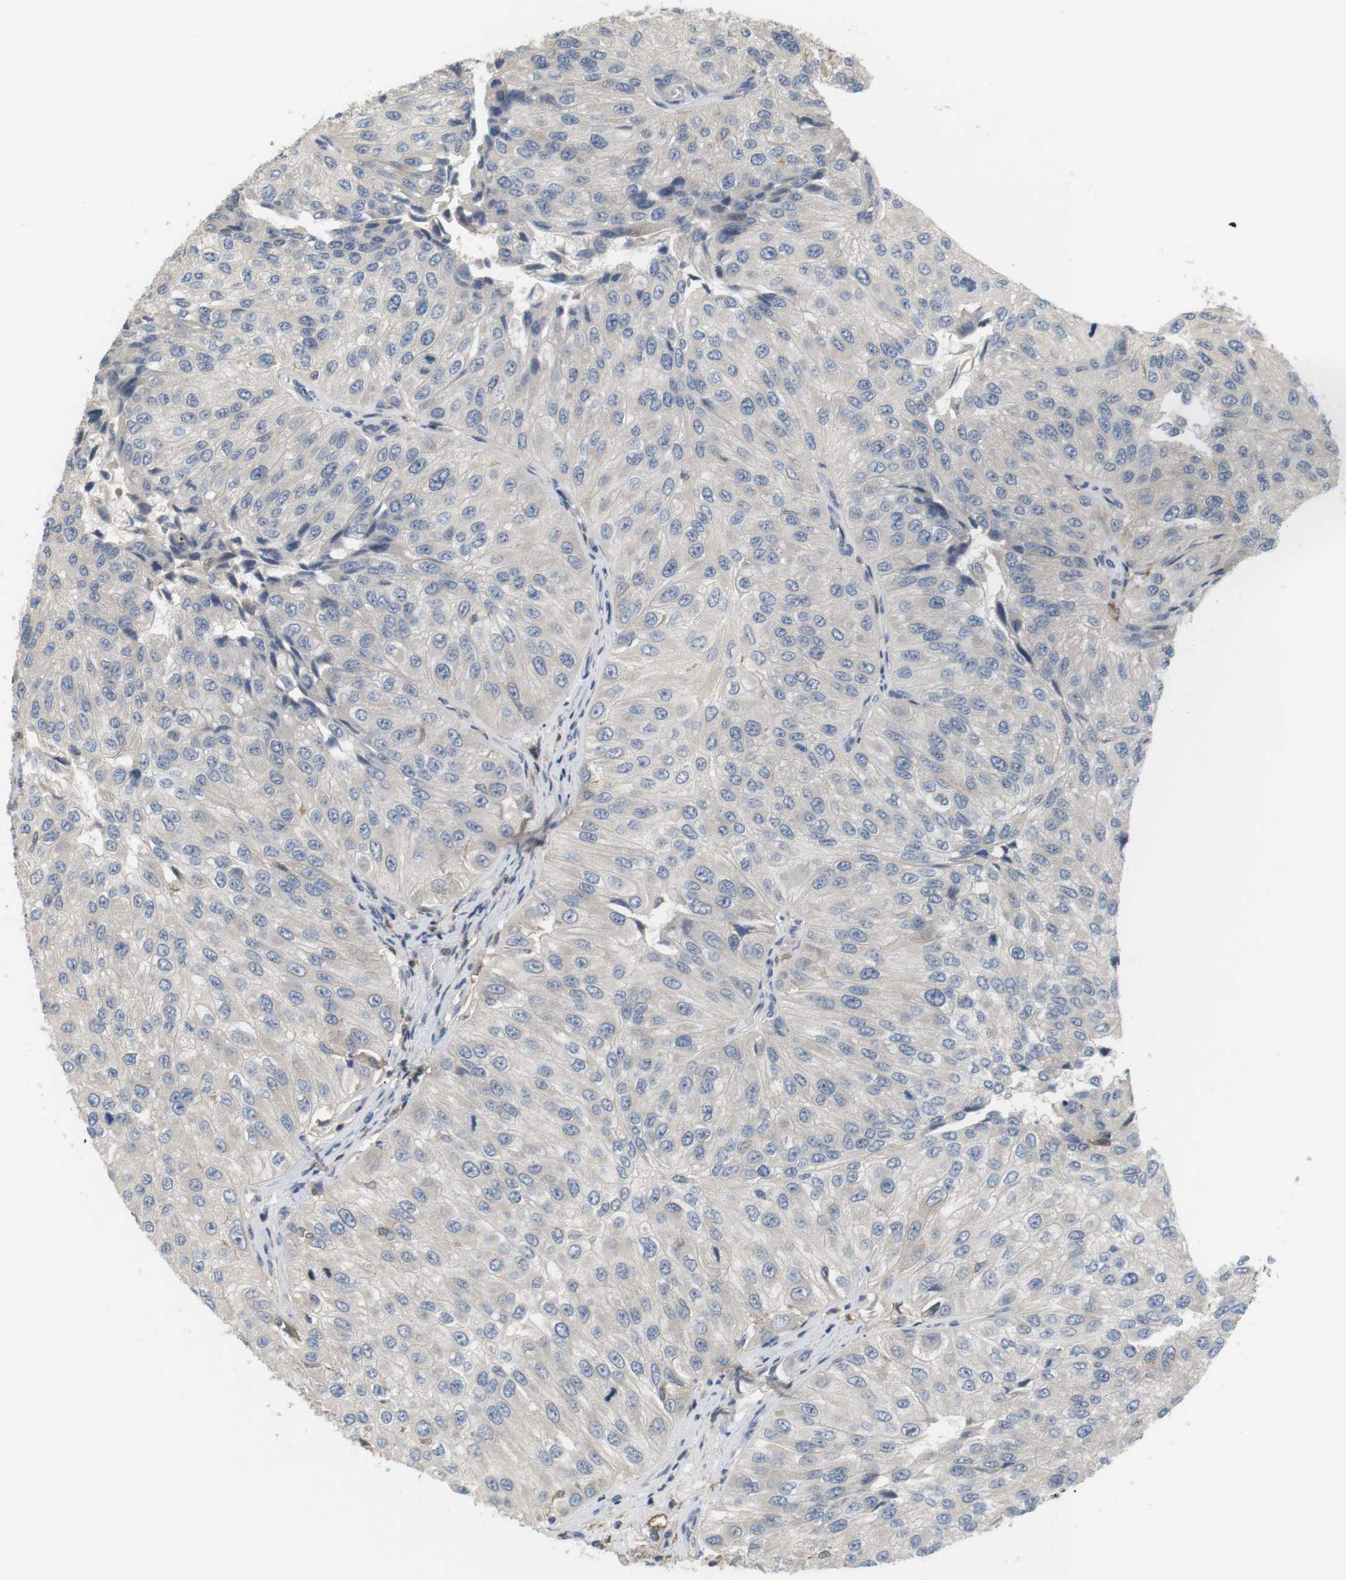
{"staining": {"intensity": "negative", "quantity": "none", "location": "none"}, "tissue": "urothelial cancer", "cell_type": "Tumor cells", "image_type": "cancer", "snomed": [{"axis": "morphology", "description": "Urothelial carcinoma, High grade"}, {"axis": "topography", "description": "Kidney"}, {"axis": "topography", "description": "Urinary bladder"}], "caption": "High-grade urothelial carcinoma was stained to show a protein in brown. There is no significant expression in tumor cells. (DAB (3,3'-diaminobenzidine) immunohistochemistry, high magnification).", "gene": "P2RY1", "patient": {"sex": "male", "age": 77}}